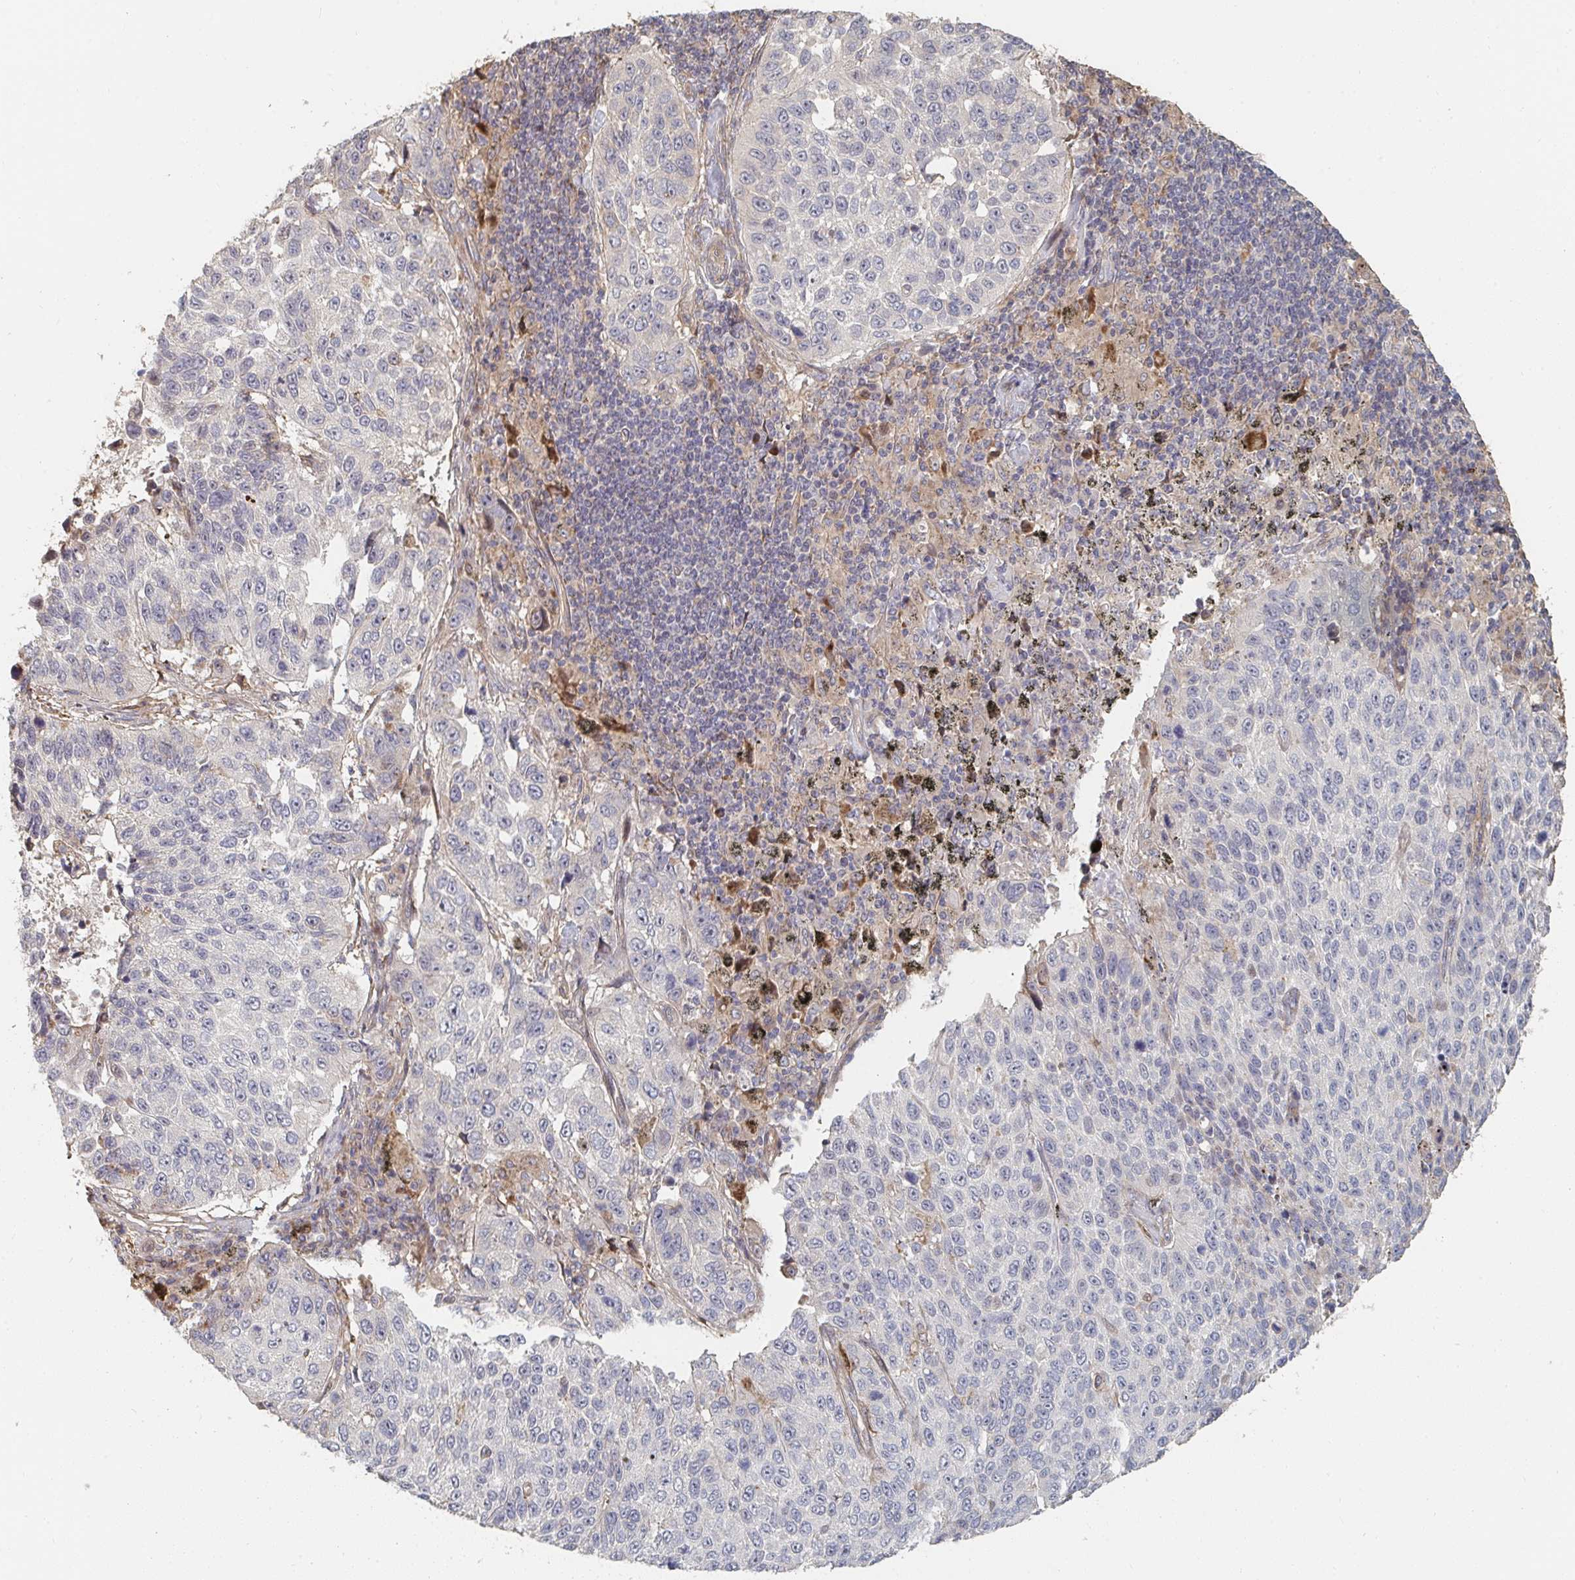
{"staining": {"intensity": "negative", "quantity": "none", "location": "none"}, "tissue": "lung cancer", "cell_type": "Tumor cells", "image_type": "cancer", "snomed": [{"axis": "morphology", "description": "Squamous cell carcinoma, NOS"}, {"axis": "topography", "description": "Lung"}], "caption": "Protein analysis of squamous cell carcinoma (lung) exhibits no significant positivity in tumor cells. Brightfield microscopy of immunohistochemistry (IHC) stained with DAB (brown) and hematoxylin (blue), captured at high magnification.", "gene": "PTEN", "patient": {"sex": "male", "age": 62}}